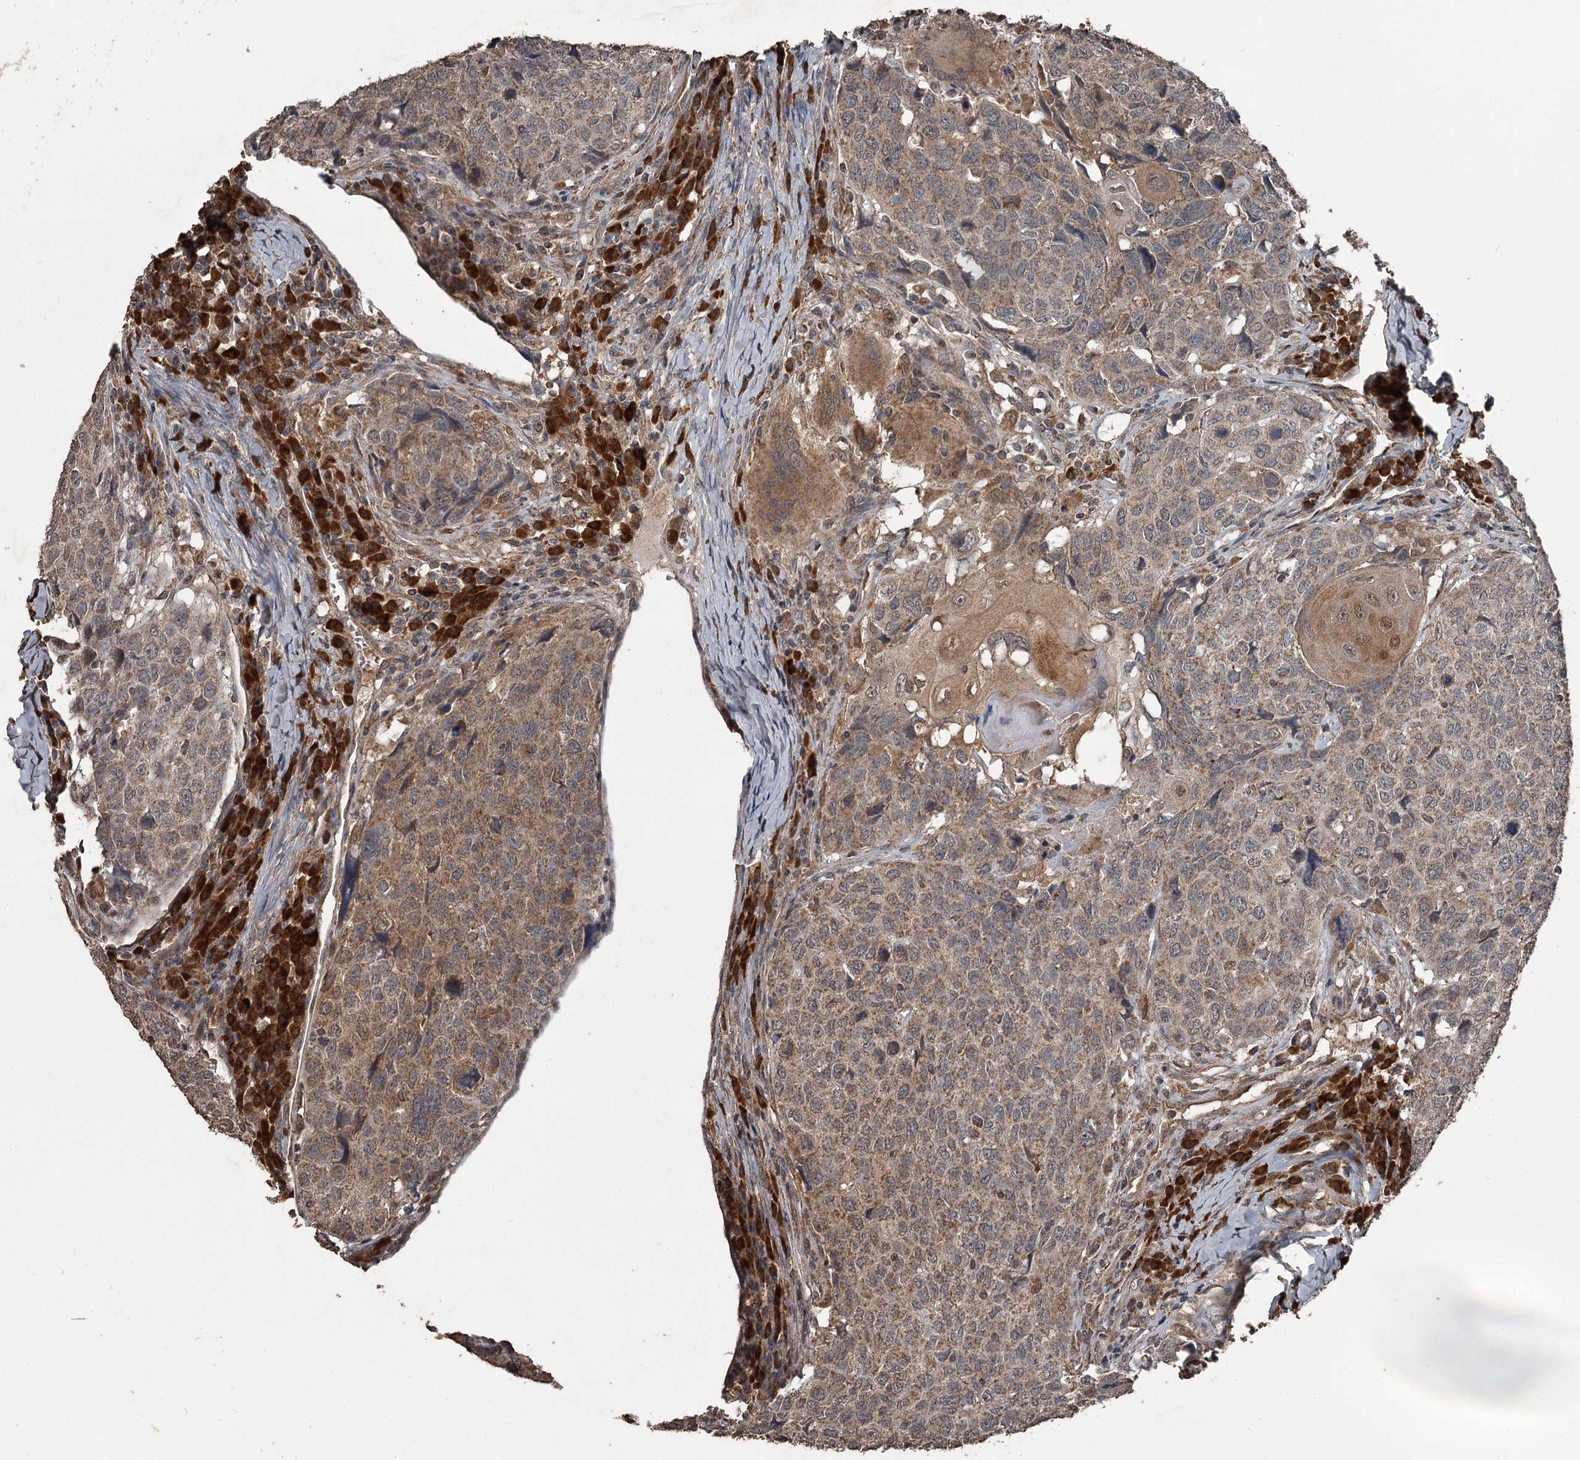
{"staining": {"intensity": "moderate", "quantity": ">75%", "location": "cytoplasmic/membranous,nuclear"}, "tissue": "head and neck cancer", "cell_type": "Tumor cells", "image_type": "cancer", "snomed": [{"axis": "morphology", "description": "Squamous cell carcinoma, NOS"}, {"axis": "topography", "description": "Head-Neck"}], "caption": "Tumor cells demonstrate medium levels of moderate cytoplasmic/membranous and nuclear positivity in approximately >75% of cells in head and neck cancer (squamous cell carcinoma).", "gene": "WIPI1", "patient": {"sex": "male", "age": 66}}